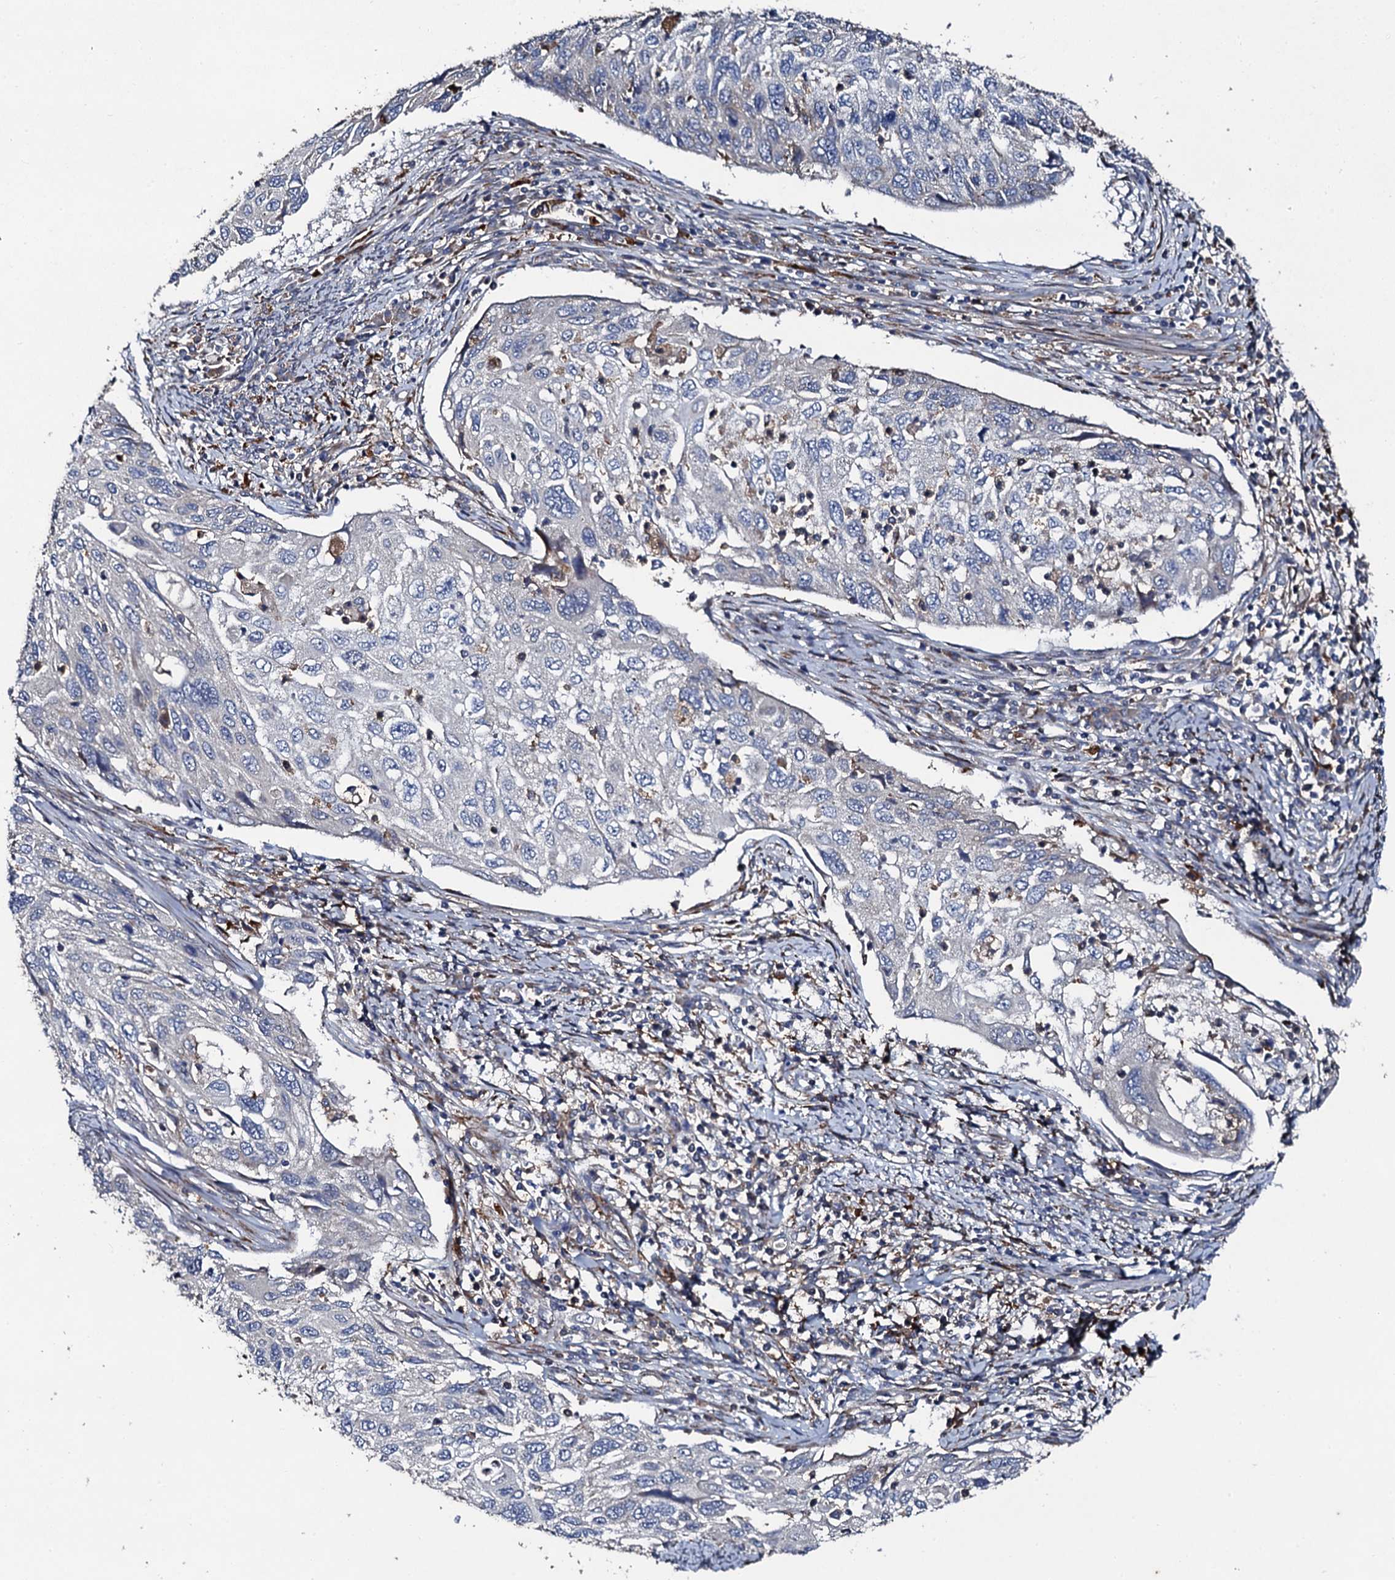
{"staining": {"intensity": "negative", "quantity": "none", "location": "none"}, "tissue": "cervical cancer", "cell_type": "Tumor cells", "image_type": "cancer", "snomed": [{"axis": "morphology", "description": "Squamous cell carcinoma, NOS"}, {"axis": "topography", "description": "Cervix"}], "caption": "High magnification brightfield microscopy of cervical cancer stained with DAB (brown) and counterstained with hematoxylin (blue): tumor cells show no significant positivity.", "gene": "LRRC28", "patient": {"sex": "female", "age": 70}}